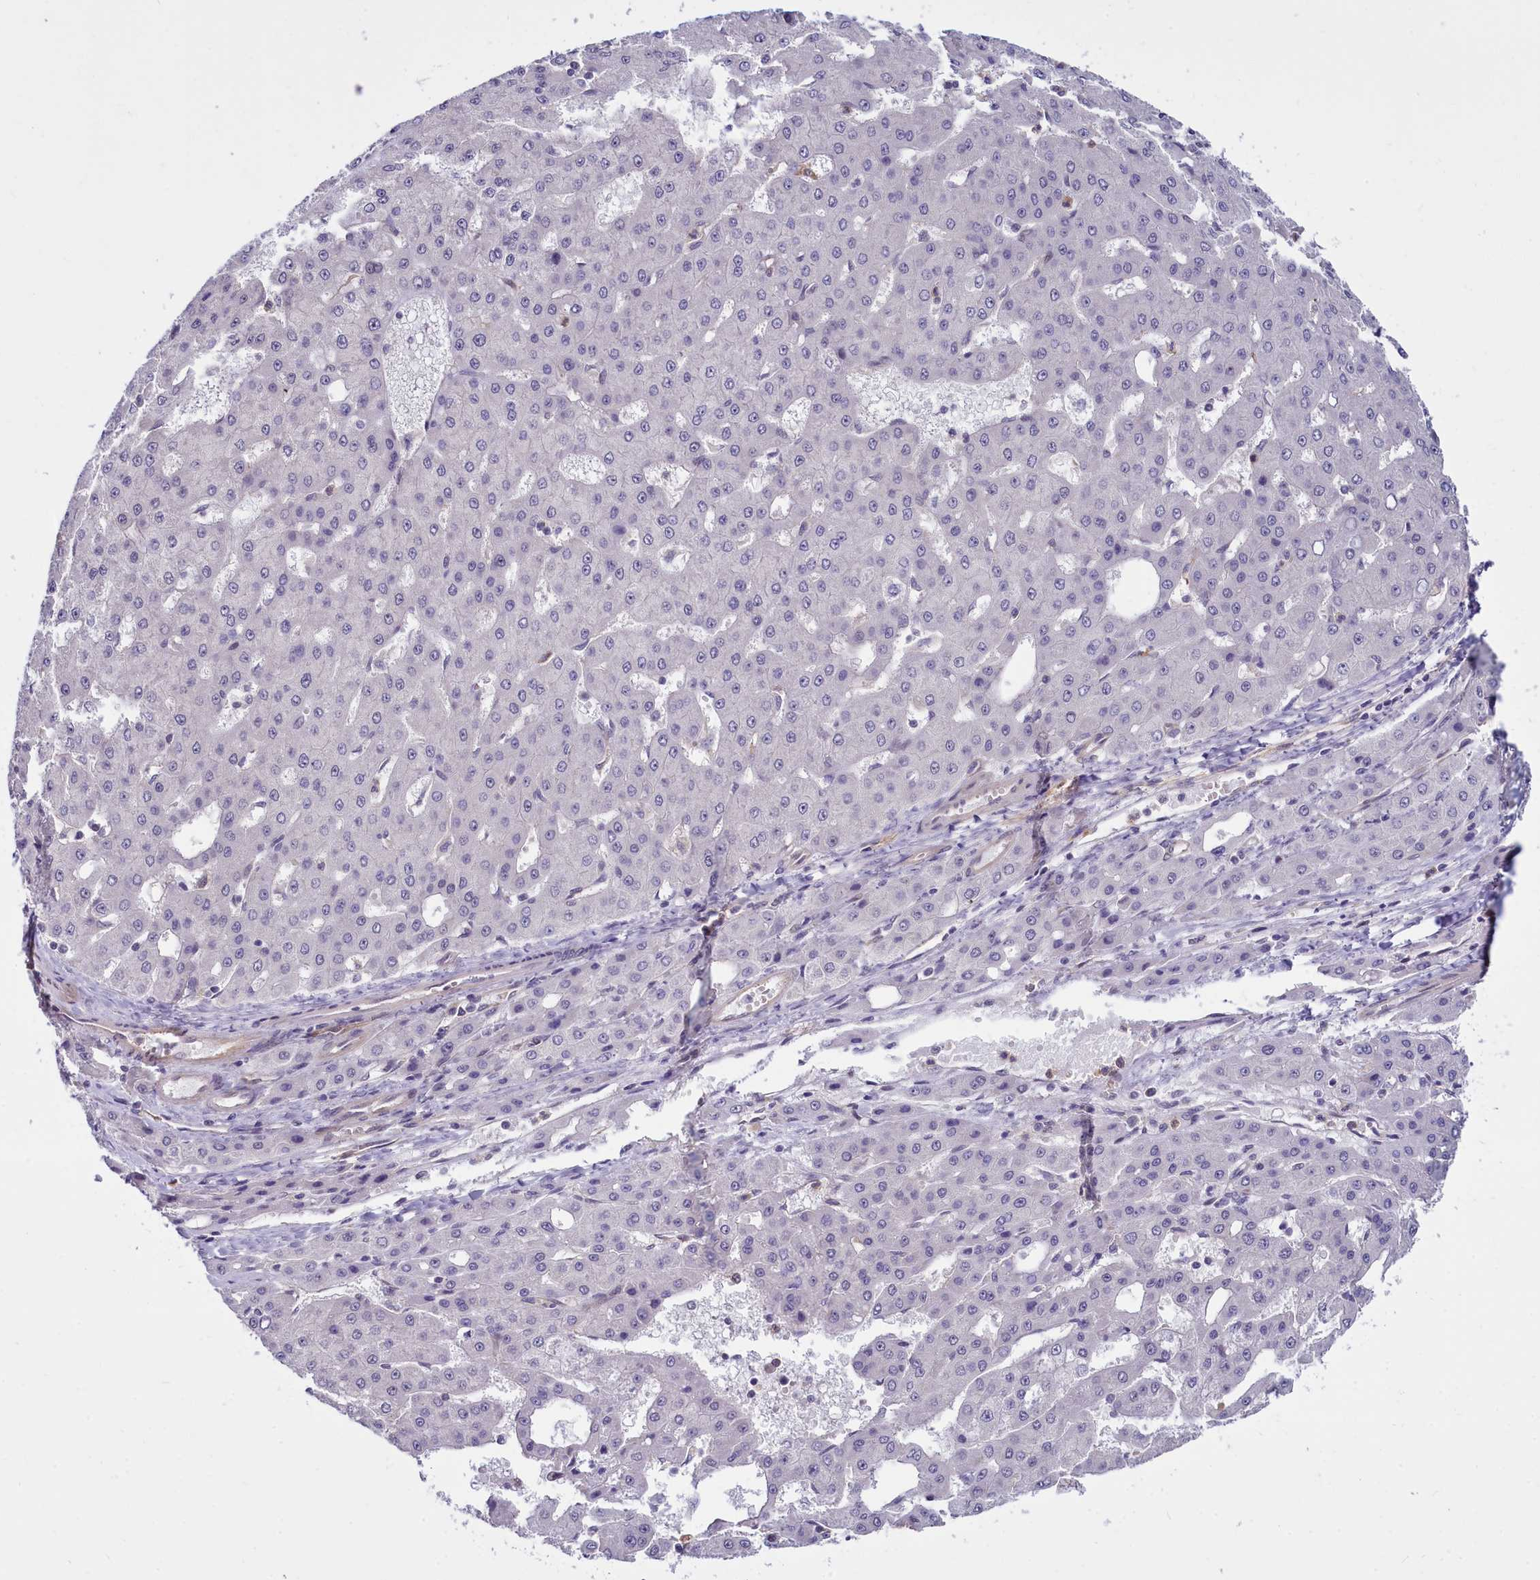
{"staining": {"intensity": "negative", "quantity": "none", "location": "none"}, "tissue": "liver cancer", "cell_type": "Tumor cells", "image_type": "cancer", "snomed": [{"axis": "morphology", "description": "Carcinoma, Hepatocellular, NOS"}, {"axis": "topography", "description": "Liver"}], "caption": "Protein analysis of liver cancer demonstrates no significant staining in tumor cells.", "gene": "BCAR1", "patient": {"sex": "male", "age": 47}}